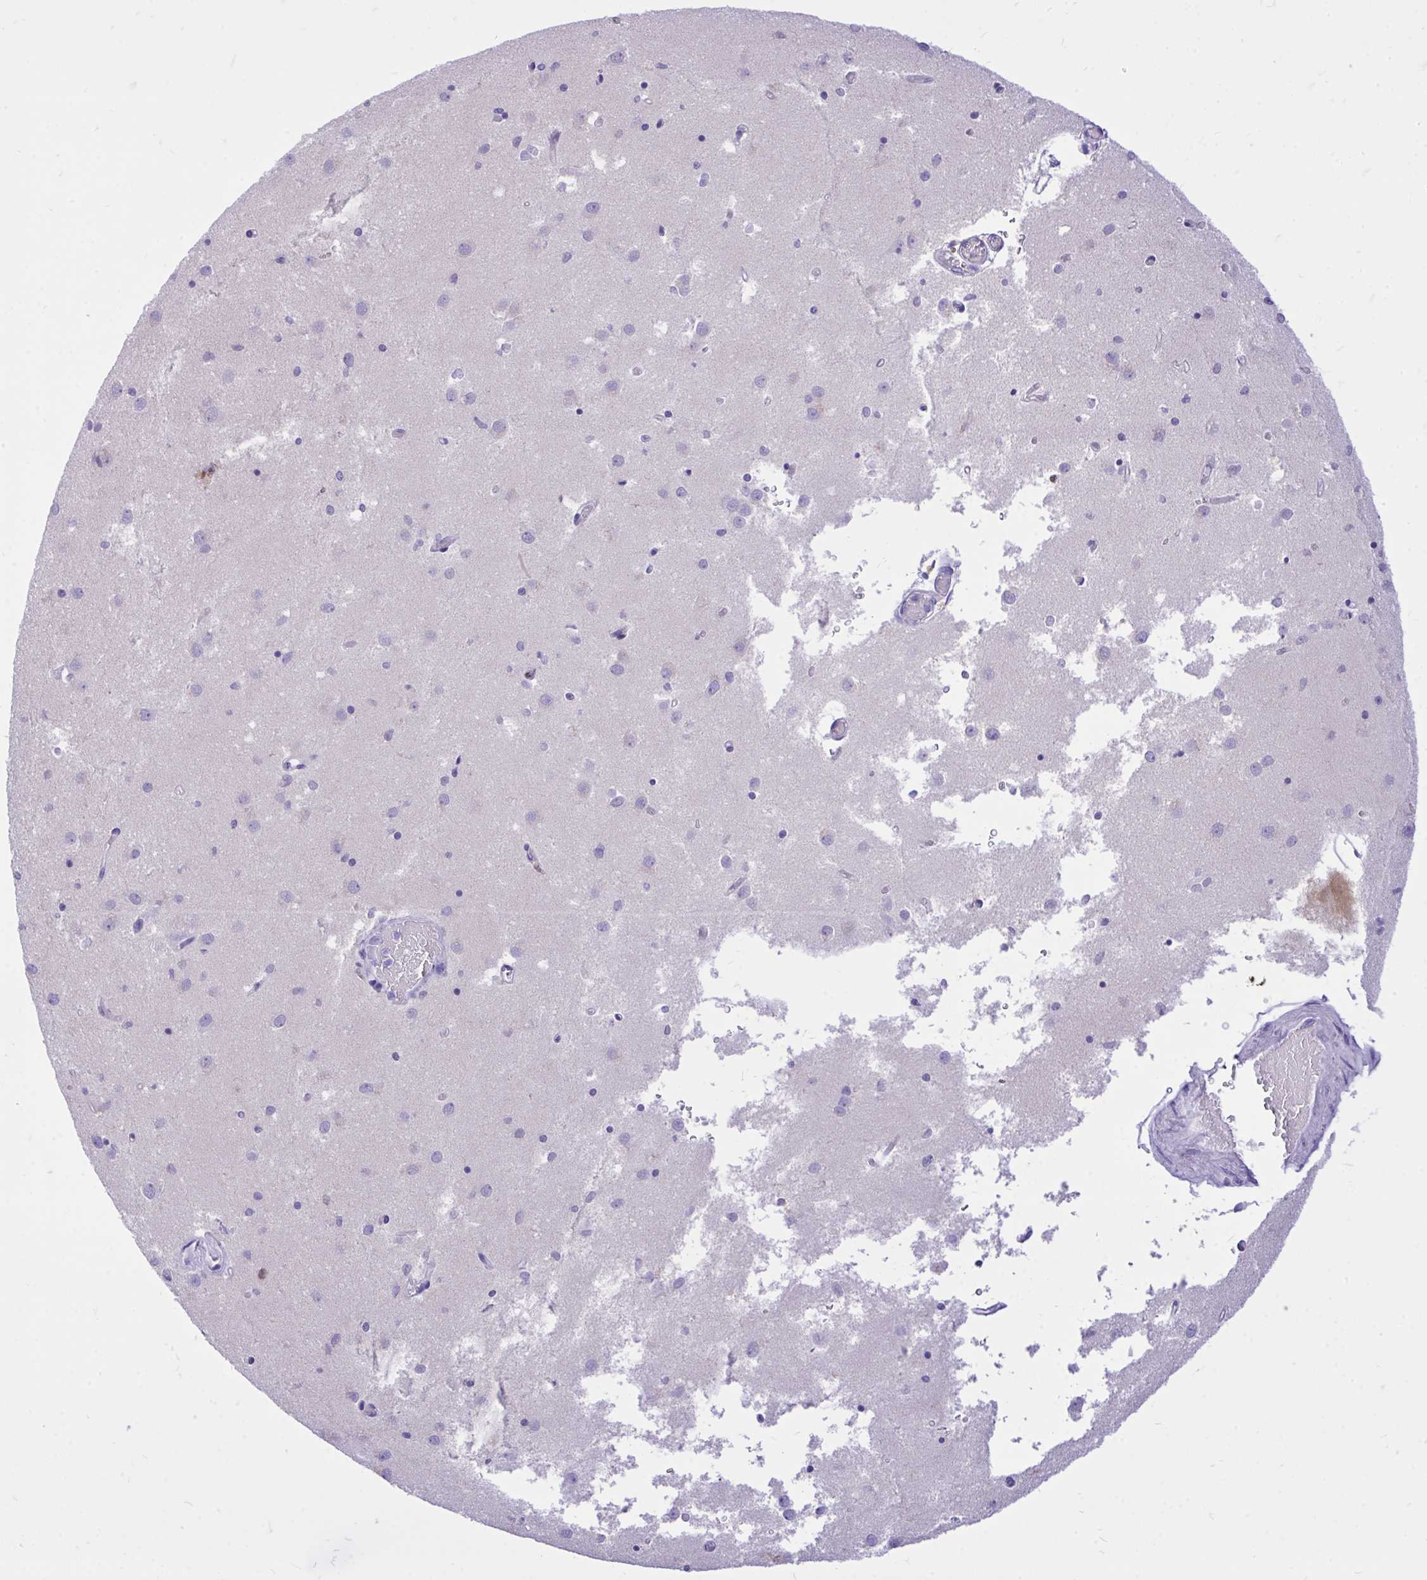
{"staining": {"intensity": "negative", "quantity": "none", "location": "none"}, "tissue": "caudate", "cell_type": "Glial cells", "image_type": "normal", "snomed": [{"axis": "morphology", "description": "Normal tissue, NOS"}, {"axis": "topography", "description": "Lateral ventricle wall"}], "caption": "High magnification brightfield microscopy of unremarkable caudate stained with DAB (3,3'-diaminobenzidine) (brown) and counterstained with hematoxylin (blue): glial cells show no significant staining. Nuclei are stained in blue.", "gene": "MON1A", "patient": {"sex": "male", "age": 70}}